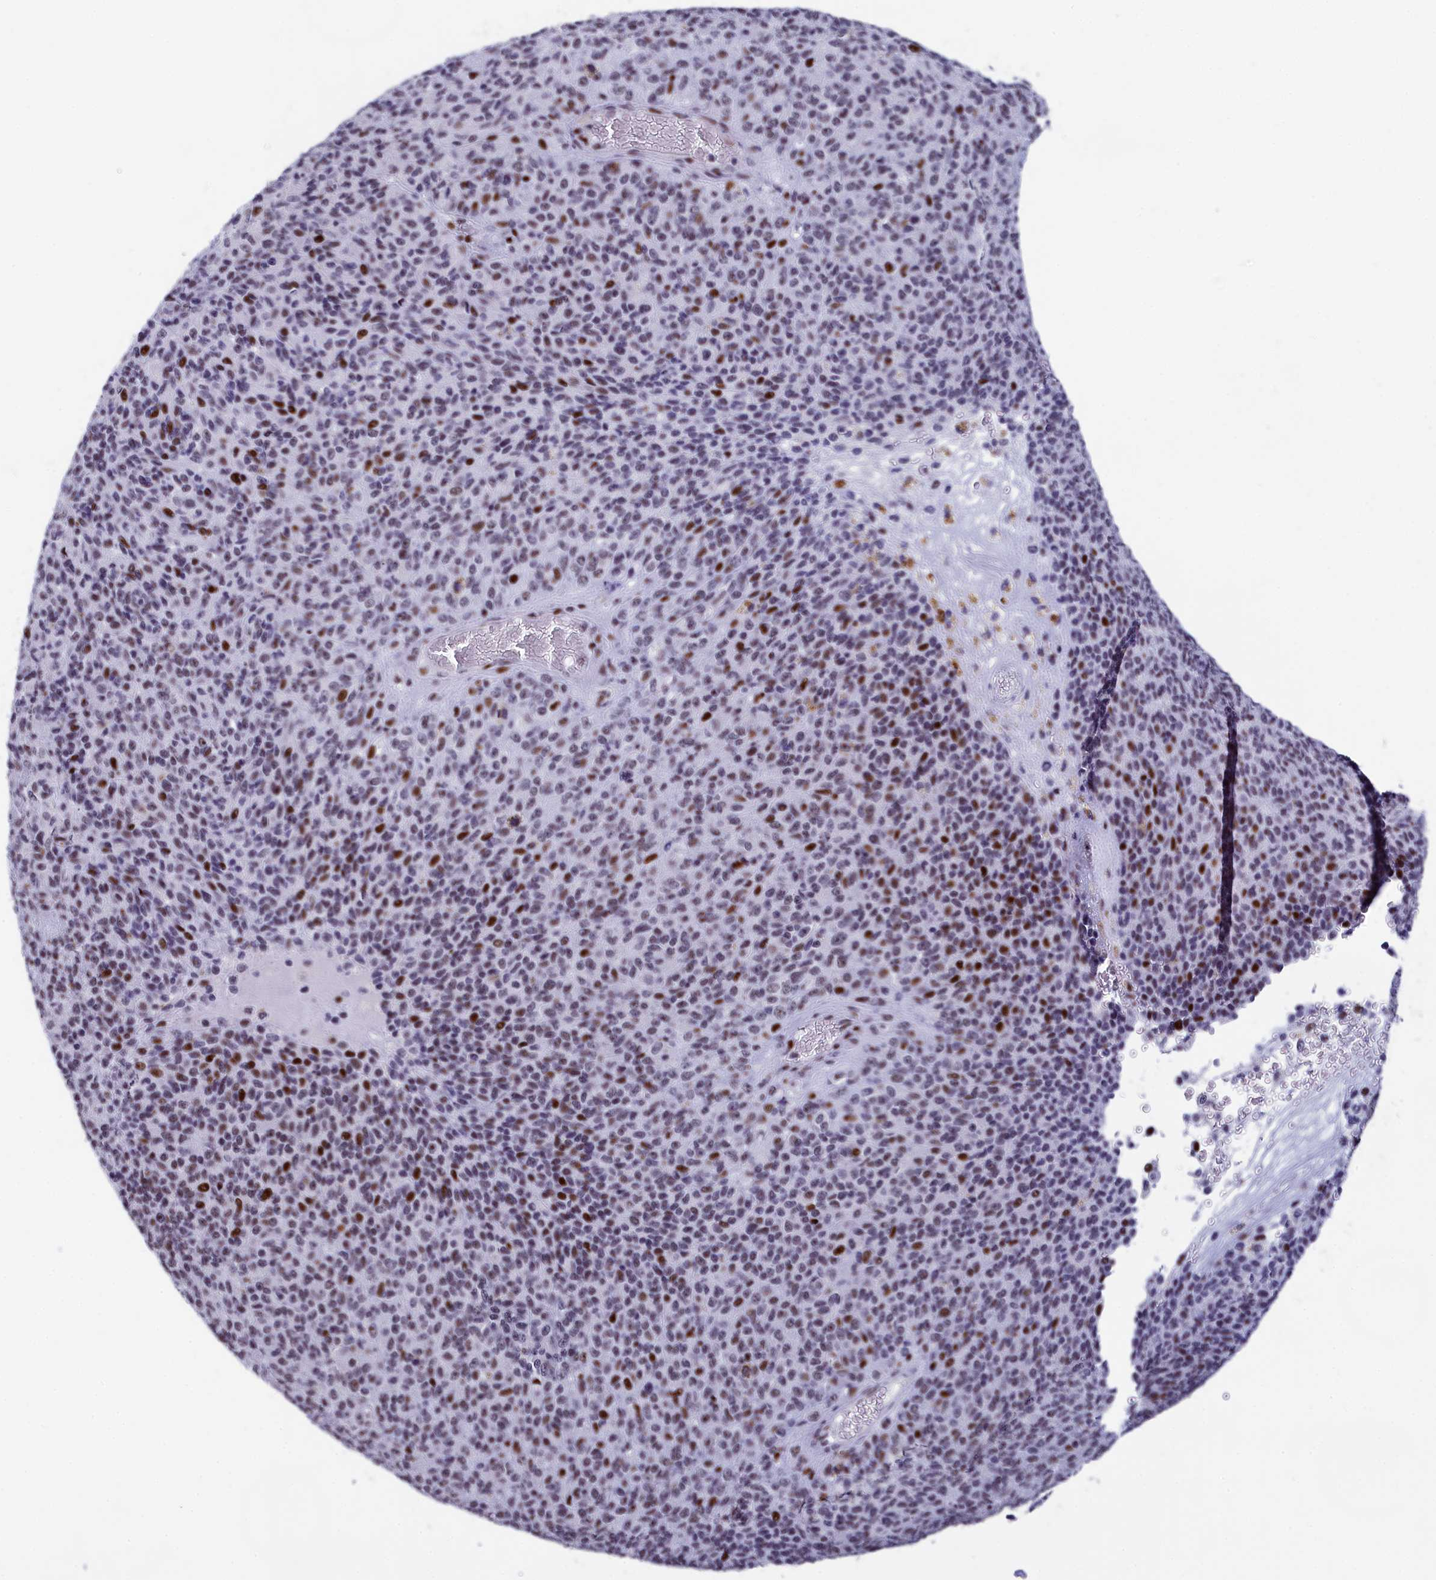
{"staining": {"intensity": "moderate", "quantity": "25%-75%", "location": "nuclear"}, "tissue": "melanoma", "cell_type": "Tumor cells", "image_type": "cancer", "snomed": [{"axis": "morphology", "description": "Malignant melanoma, Metastatic site"}, {"axis": "topography", "description": "Brain"}], "caption": "Immunohistochemistry of melanoma displays medium levels of moderate nuclear expression in approximately 25%-75% of tumor cells.", "gene": "NSA2", "patient": {"sex": "female", "age": 56}}